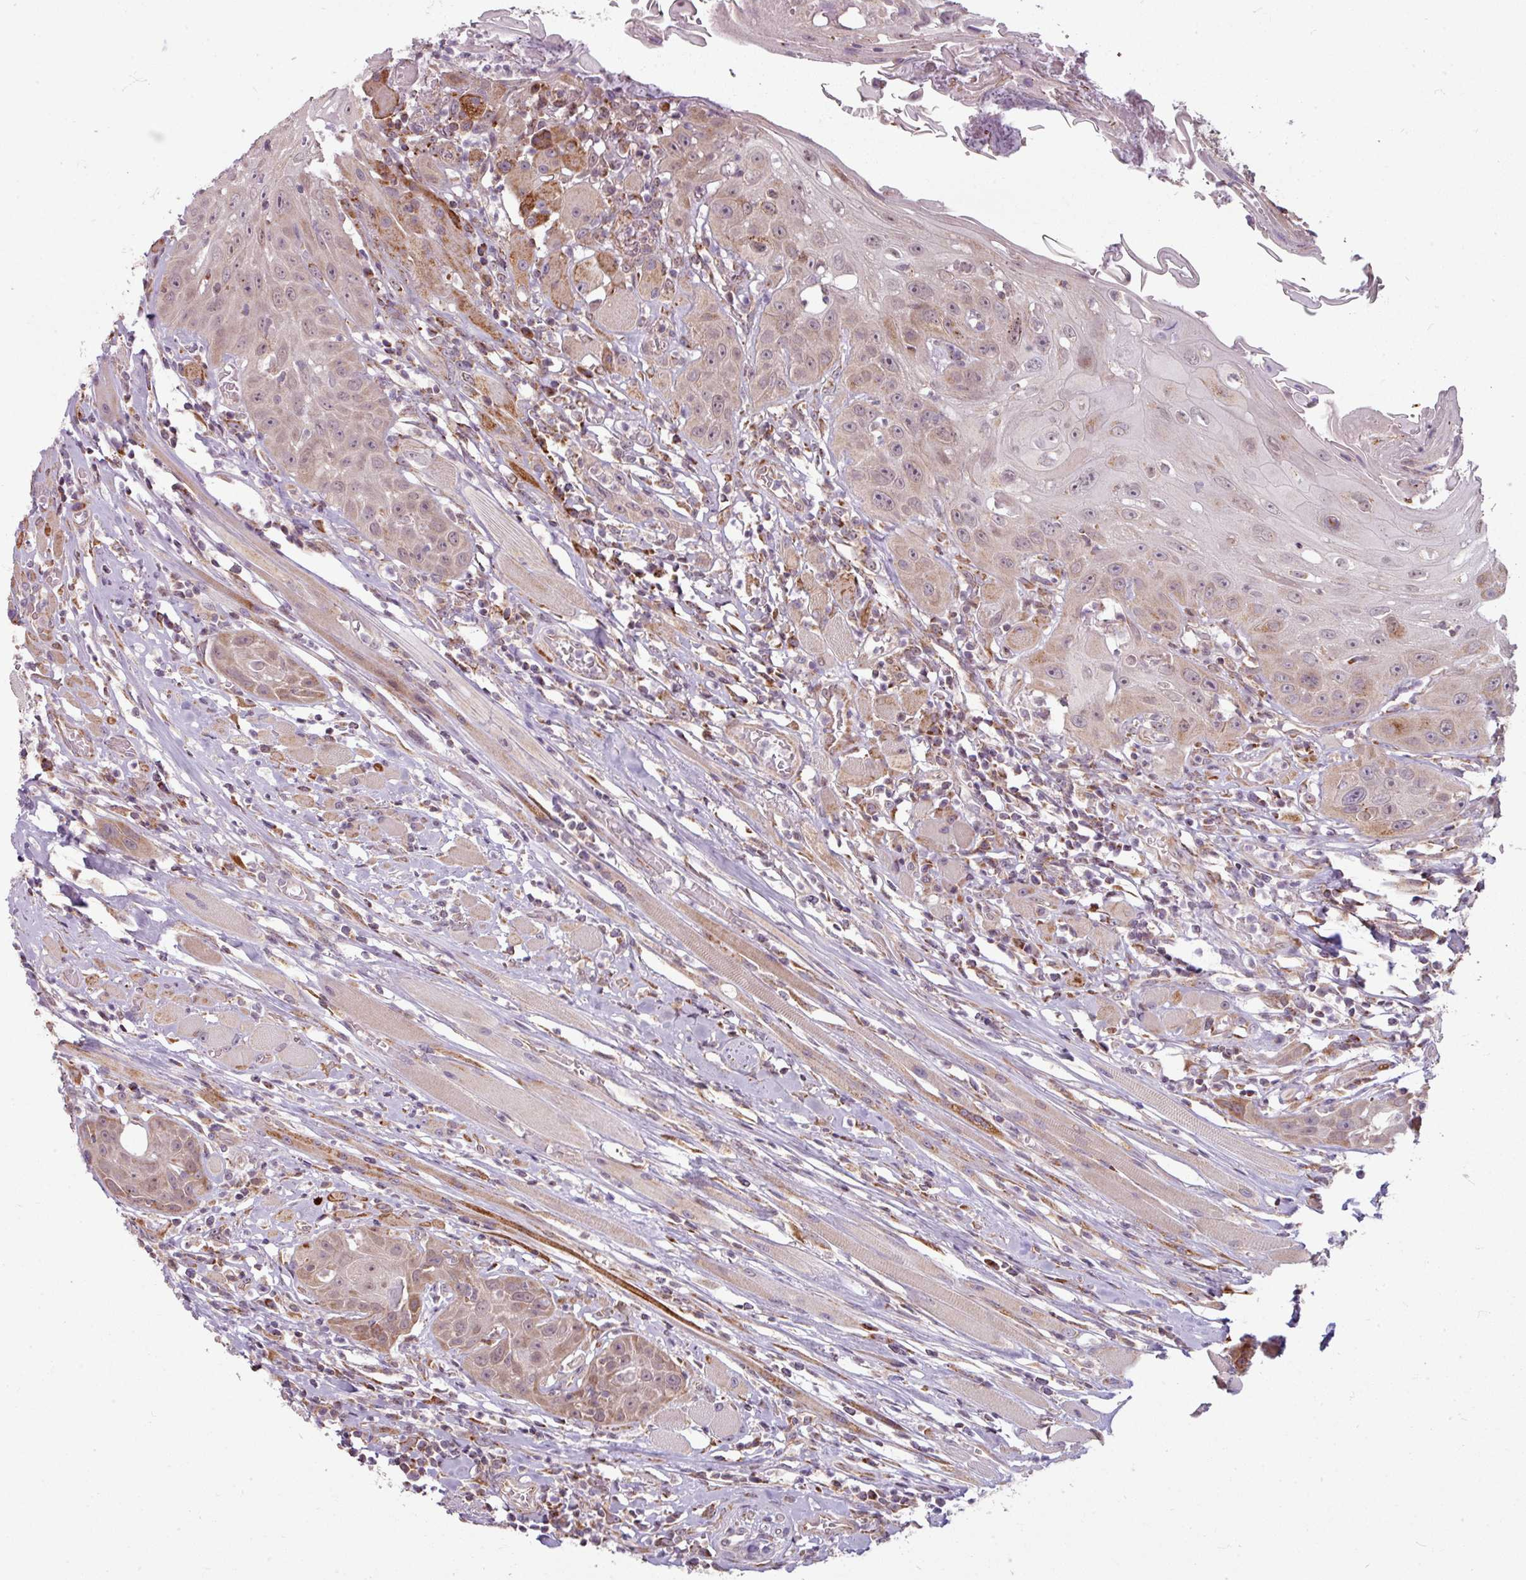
{"staining": {"intensity": "weak", "quantity": "25%-75%", "location": "cytoplasmic/membranous"}, "tissue": "head and neck cancer", "cell_type": "Tumor cells", "image_type": "cancer", "snomed": [{"axis": "morphology", "description": "Squamous cell carcinoma, NOS"}, {"axis": "topography", "description": "Head-Neck"}], "caption": "The immunohistochemical stain highlights weak cytoplasmic/membranous positivity in tumor cells of squamous cell carcinoma (head and neck) tissue.", "gene": "MAGT1", "patient": {"sex": "female", "age": 59}}